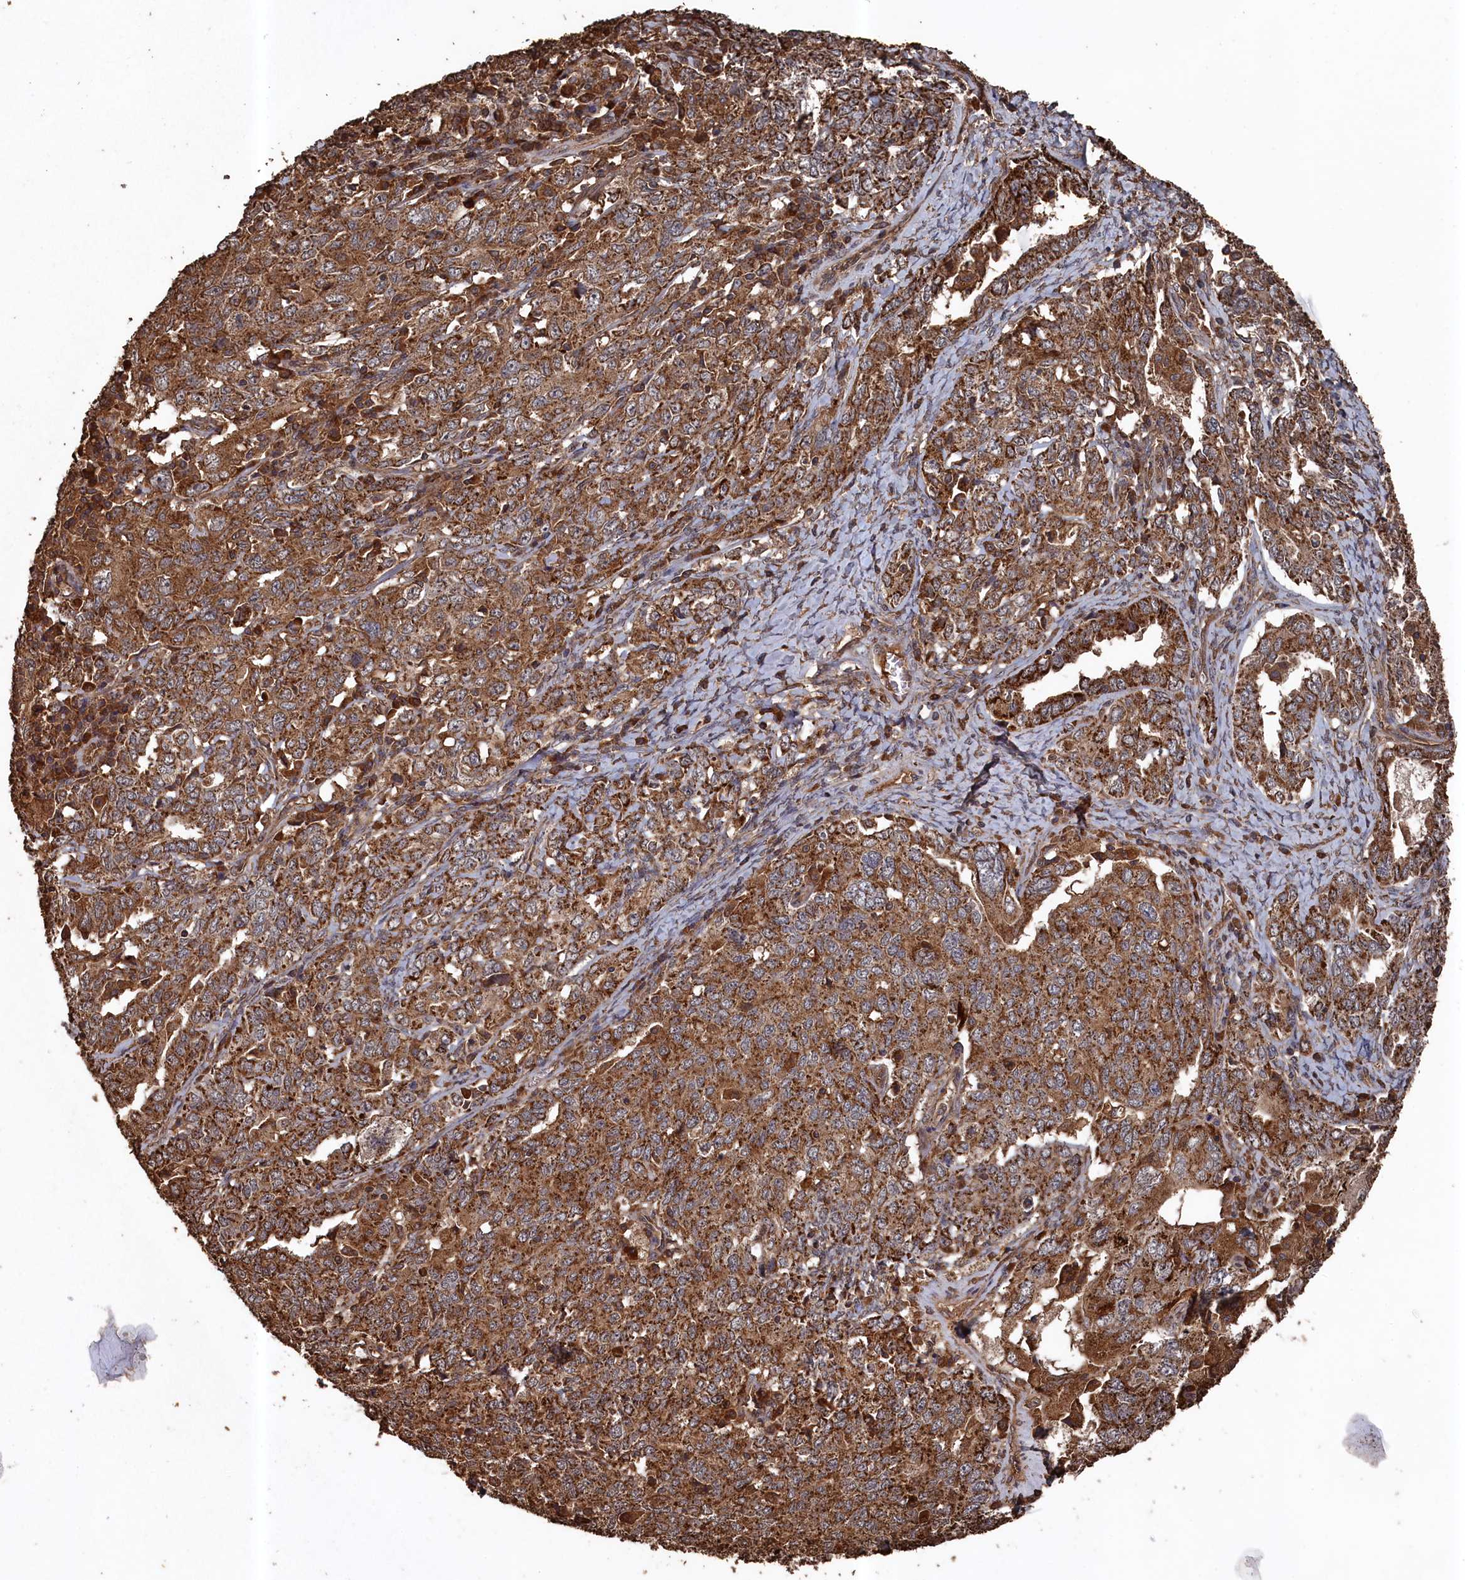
{"staining": {"intensity": "moderate", "quantity": ">75%", "location": "cytoplasmic/membranous"}, "tissue": "ovarian cancer", "cell_type": "Tumor cells", "image_type": "cancer", "snomed": [{"axis": "morphology", "description": "Carcinoma, endometroid"}, {"axis": "topography", "description": "Ovary"}], "caption": "This photomicrograph reveals IHC staining of human endometroid carcinoma (ovarian), with medium moderate cytoplasmic/membranous staining in approximately >75% of tumor cells.", "gene": "SNX33", "patient": {"sex": "female", "age": 62}}